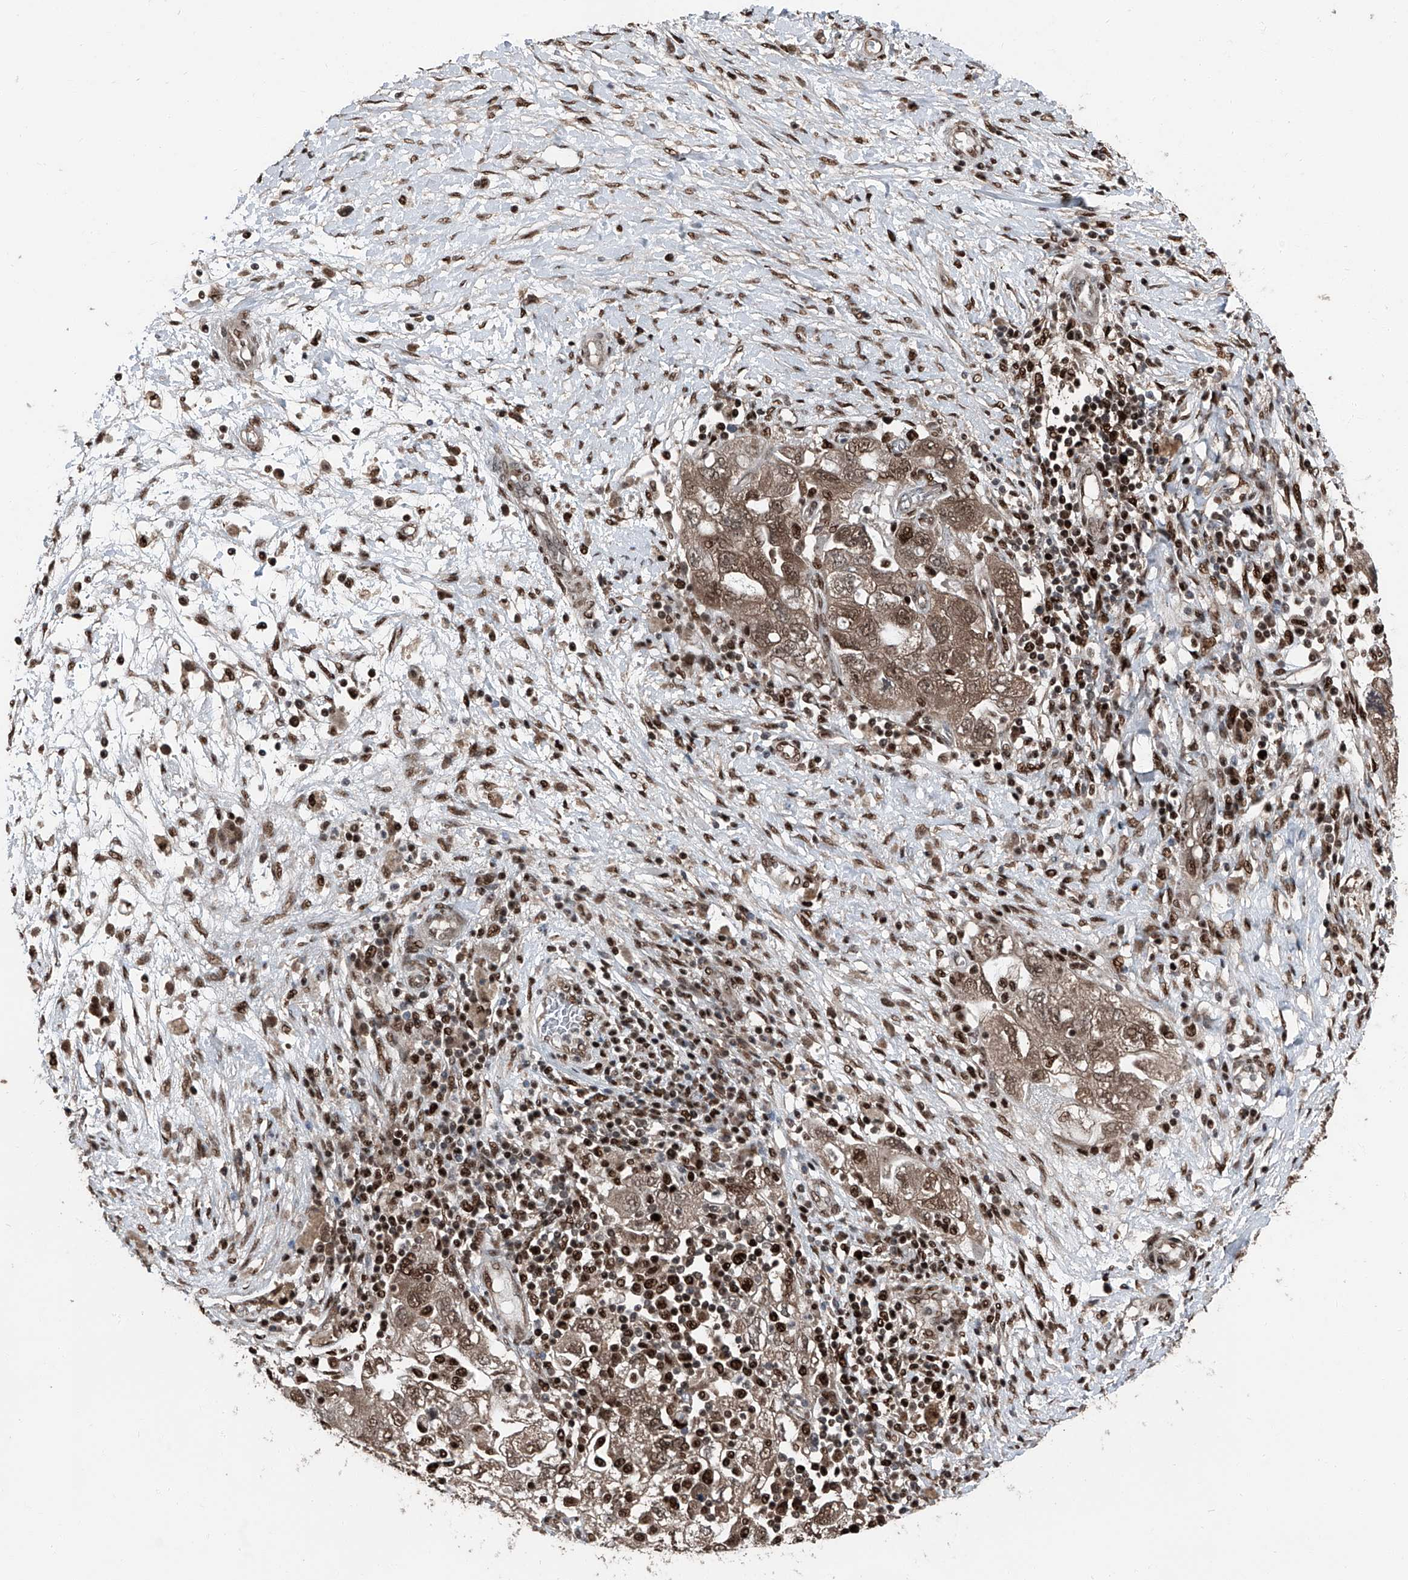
{"staining": {"intensity": "moderate", "quantity": ">75%", "location": "cytoplasmic/membranous,nuclear"}, "tissue": "ovarian cancer", "cell_type": "Tumor cells", "image_type": "cancer", "snomed": [{"axis": "morphology", "description": "Carcinoma, NOS"}, {"axis": "morphology", "description": "Cystadenocarcinoma, serous, NOS"}, {"axis": "topography", "description": "Ovary"}], "caption": "A histopathology image of human ovarian cancer stained for a protein shows moderate cytoplasmic/membranous and nuclear brown staining in tumor cells. The protein is stained brown, and the nuclei are stained in blue (DAB IHC with brightfield microscopy, high magnification).", "gene": "FKBP5", "patient": {"sex": "female", "age": 69}}